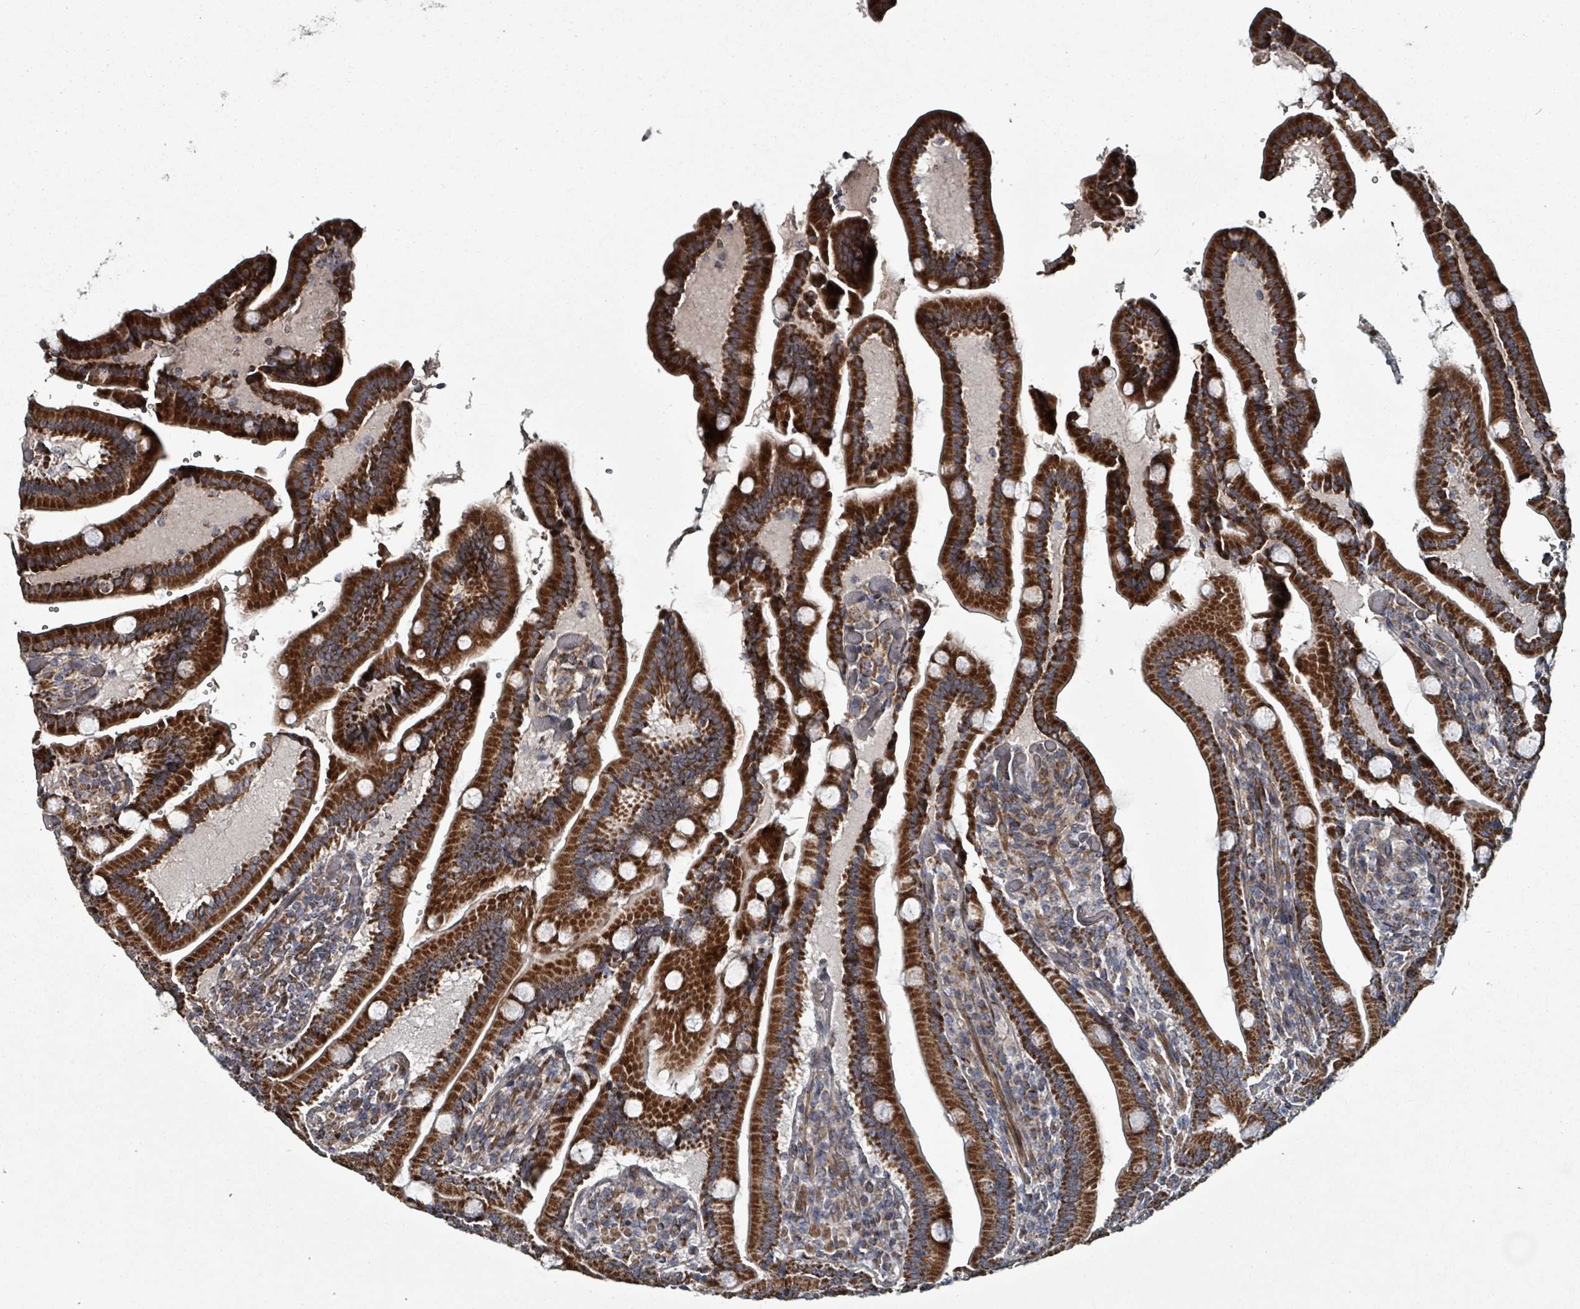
{"staining": {"intensity": "strong", "quantity": ">75%", "location": "cytoplasmic/membranous"}, "tissue": "duodenum", "cell_type": "Glandular cells", "image_type": "normal", "snomed": [{"axis": "morphology", "description": "Normal tissue, NOS"}, {"axis": "topography", "description": "Duodenum"}], "caption": "This histopathology image shows IHC staining of unremarkable human duodenum, with high strong cytoplasmic/membranous staining in approximately >75% of glandular cells.", "gene": "MRPL4", "patient": {"sex": "female", "age": 62}}